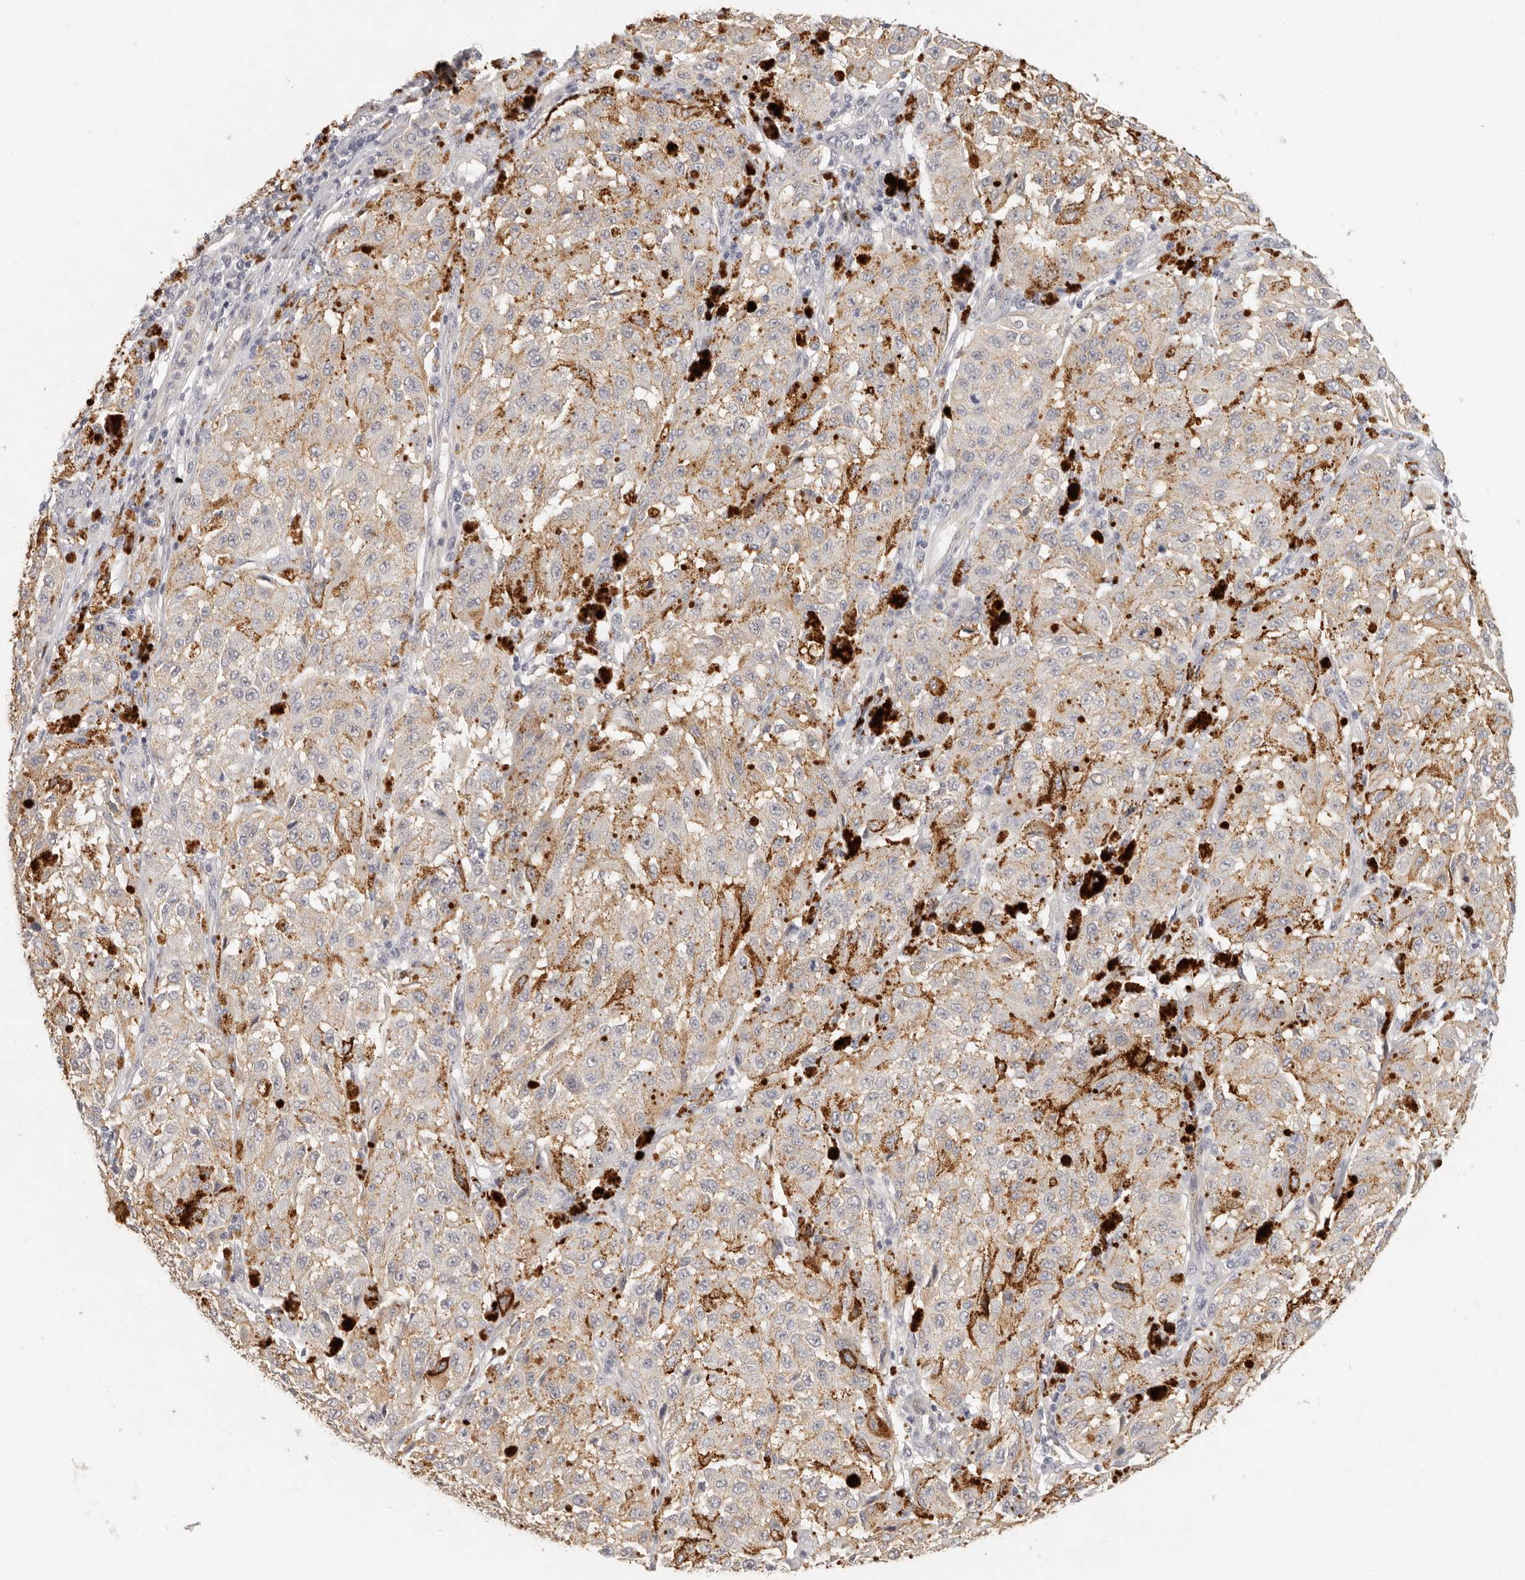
{"staining": {"intensity": "weak", "quantity": ">75%", "location": "cytoplasmic/membranous"}, "tissue": "melanoma", "cell_type": "Tumor cells", "image_type": "cancer", "snomed": [{"axis": "morphology", "description": "Malignant melanoma, NOS"}, {"axis": "topography", "description": "Skin"}], "caption": "A histopathology image of human melanoma stained for a protein reveals weak cytoplasmic/membranous brown staining in tumor cells. Nuclei are stained in blue.", "gene": "ANXA9", "patient": {"sex": "female", "age": 64}}